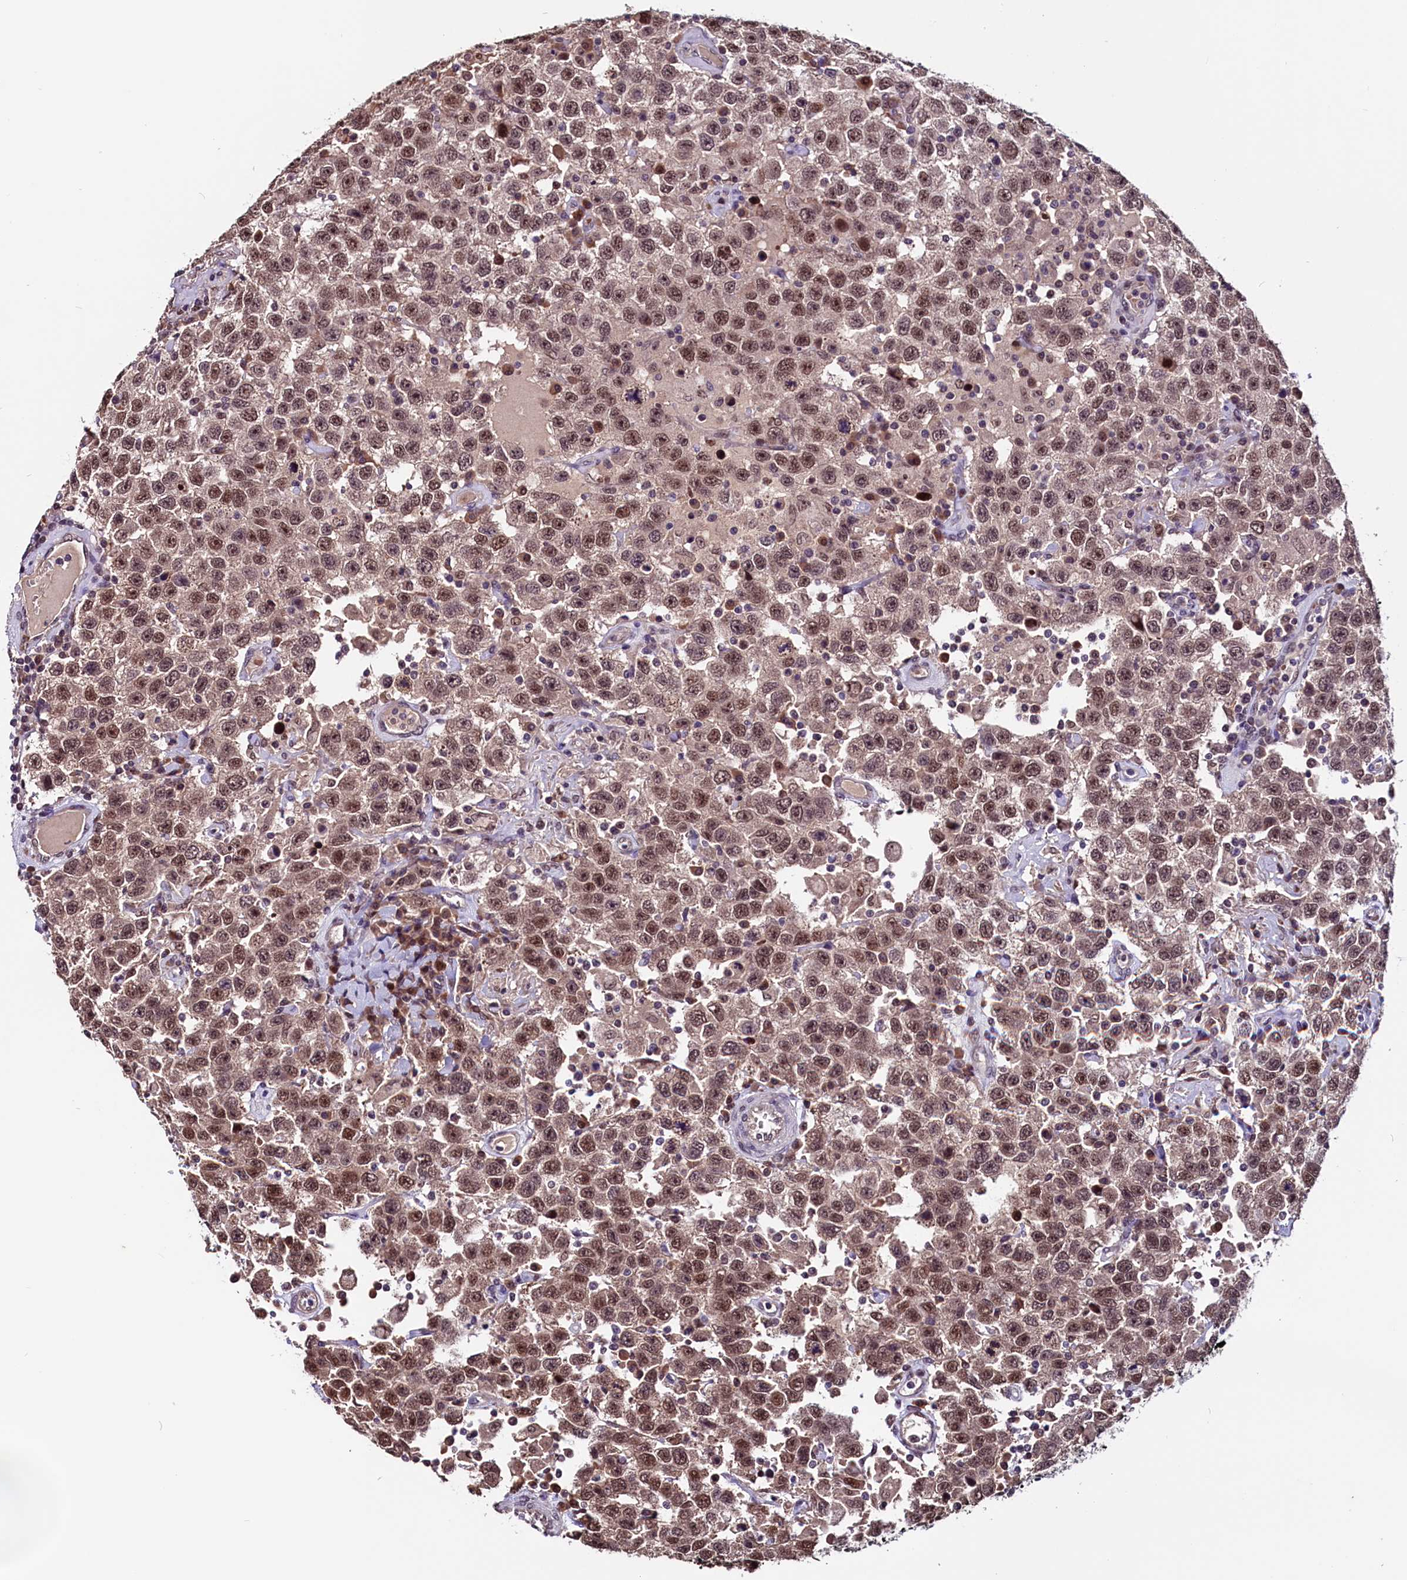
{"staining": {"intensity": "moderate", "quantity": ">75%", "location": "nuclear"}, "tissue": "testis cancer", "cell_type": "Tumor cells", "image_type": "cancer", "snomed": [{"axis": "morphology", "description": "Seminoma, NOS"}, {"axis": "topography", "description": "Testis"}], "caption": "This photomicrograph shows testis seminoma stained with immunohistochemistry (IHC) to label a protein in brown. The nuclear of tumor cells show moderate positivity for the protein. Nuclei are counter-stained blue.", "gene": "RNMT", "patient": {"sex": "male", "age": 41}}